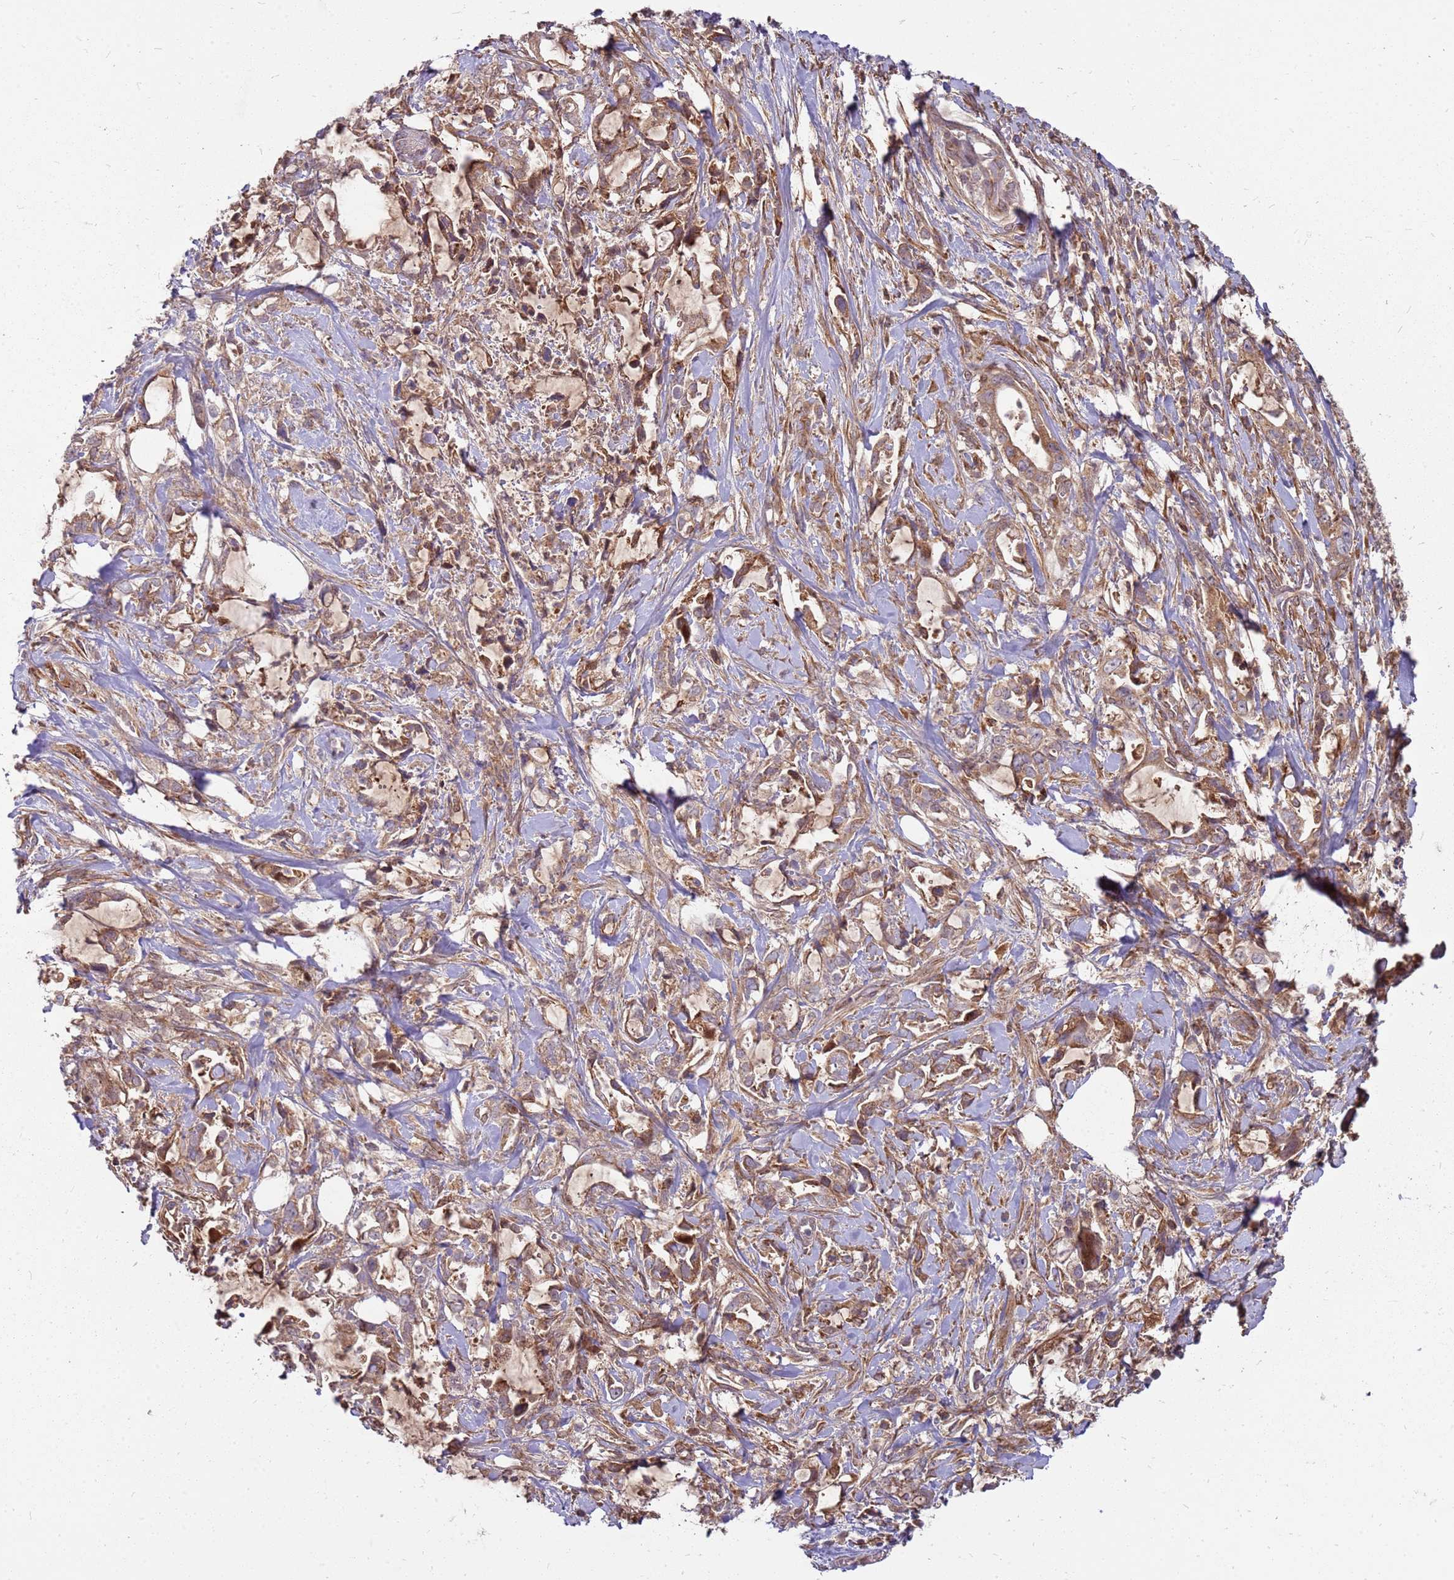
{"staining": {"intensity": "moderate", "quantity": ">75%", "location": "cytoplasmic/membranous"}, "tissue": "pancreatic cancer", "cell_type": "Tumor cells", "image_type": "cancer", "snomed": [{"axis": "morphology", "description": "Adenocarcinoma, NOS"}, {"axis": "topography", "description": "Pancreas"}], "caption": "Immunohistochemical staining of pancreatic cancer (adenocarcinoma) displays moderate cytoplasmic/membranous protein staining in about >75% of tumor cells. Nuclei are stained in blue.", "gene": "CCDC159", "patient": {"sex": "female", "age": 61}}